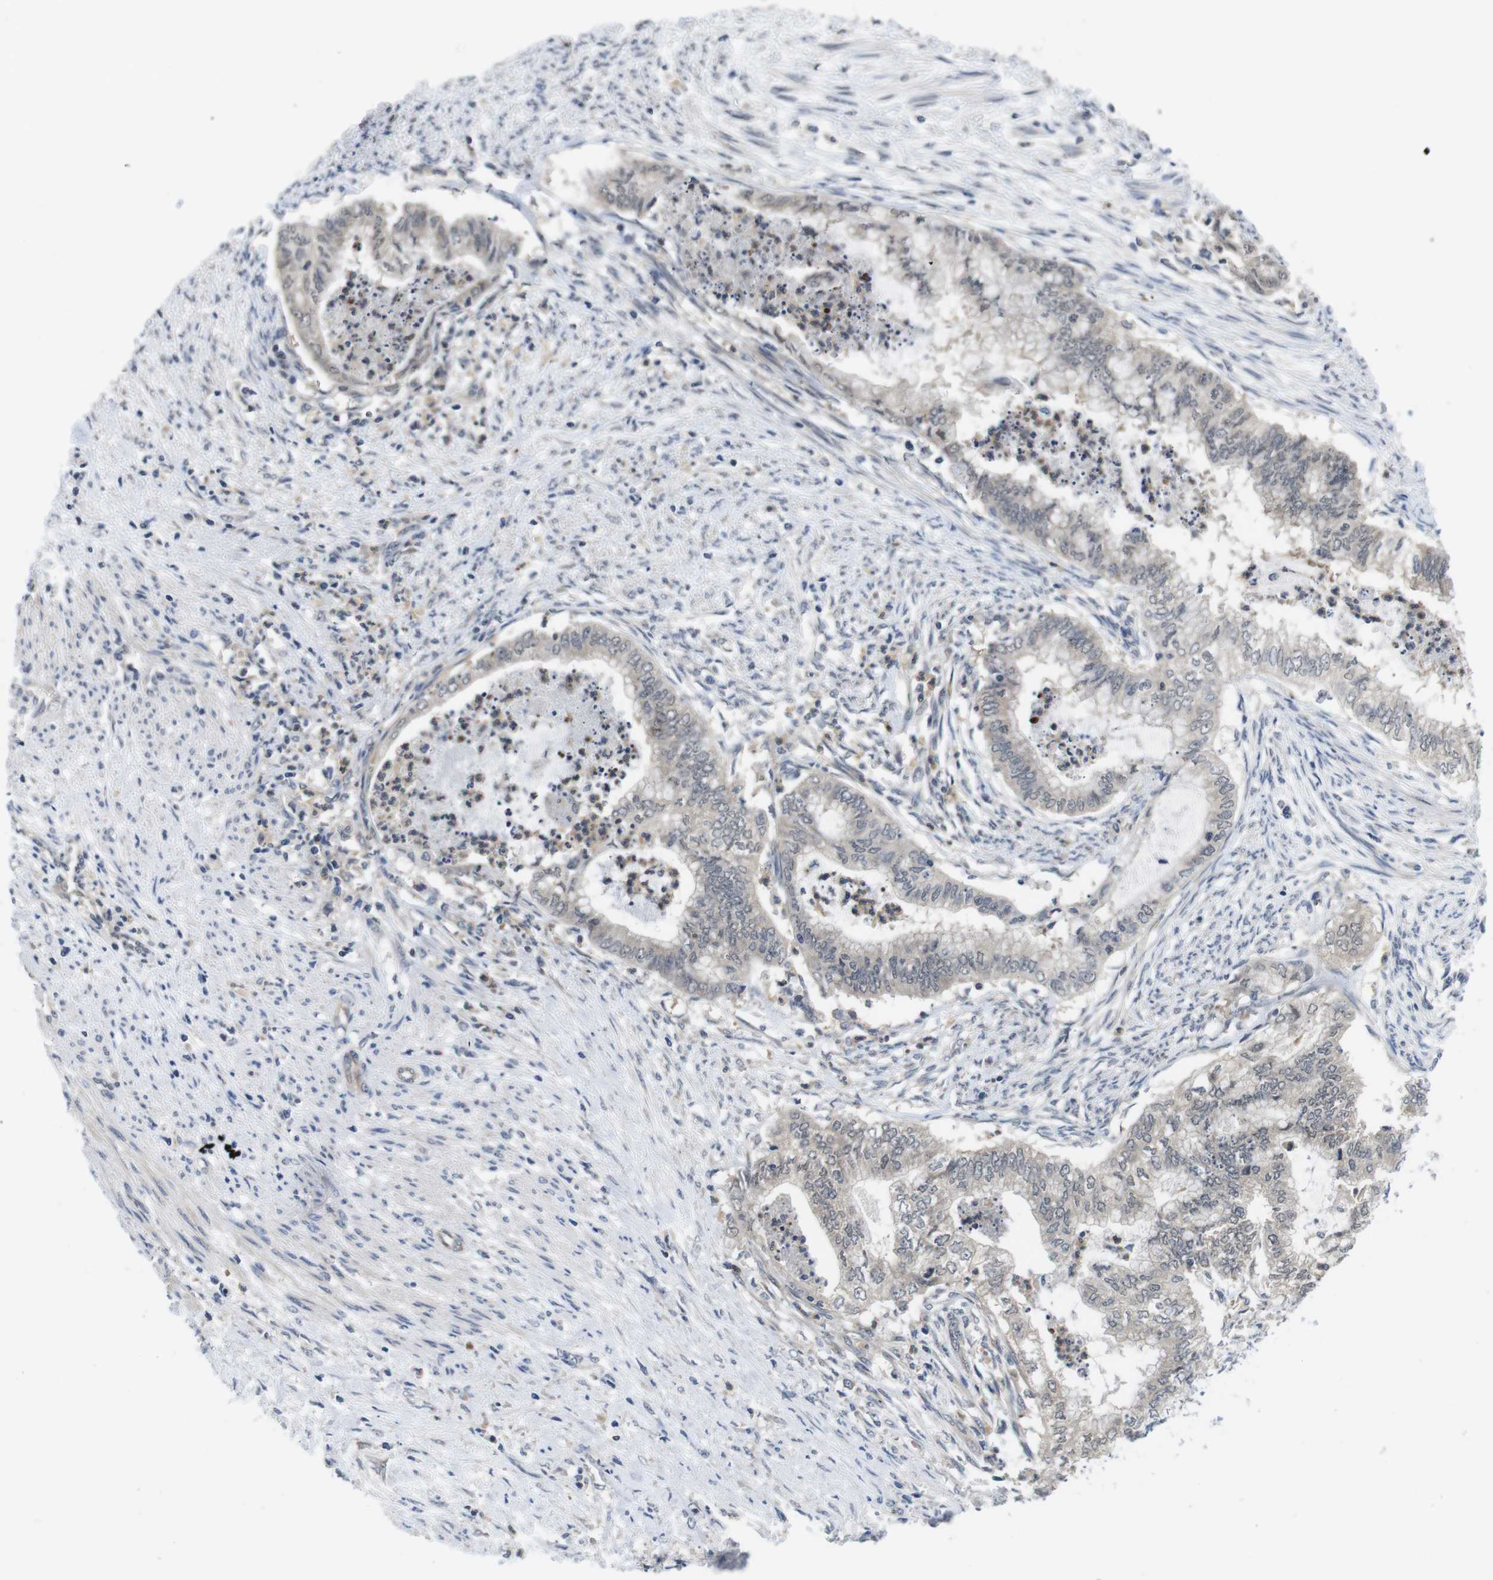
{"staining": {"intensity": "weak", "quantity": "<25%", "location": "cytoplasmic/membranous"}, "tissue": "endometrial cancer", "cell_type": "Tumor cells", "image_type": "cancer", "snomed": [{"axis": "morphology", "description": "Necrosis, NOS"}, {"axis": "morphology", "description": "Adenocarcinoma, NOS"}, {"axis": "topography", "description": "Endometrium"}], "caption": "IHC micrograph of neoplastic tissue: human endometrial cancer stained with DAB shows no significant protein positivity in tumor cells. (Immunohistochemistry, brightfield microscopy, high magnification).", "gene": "FADD", "patient": {"sex": "female", "age": 79}}